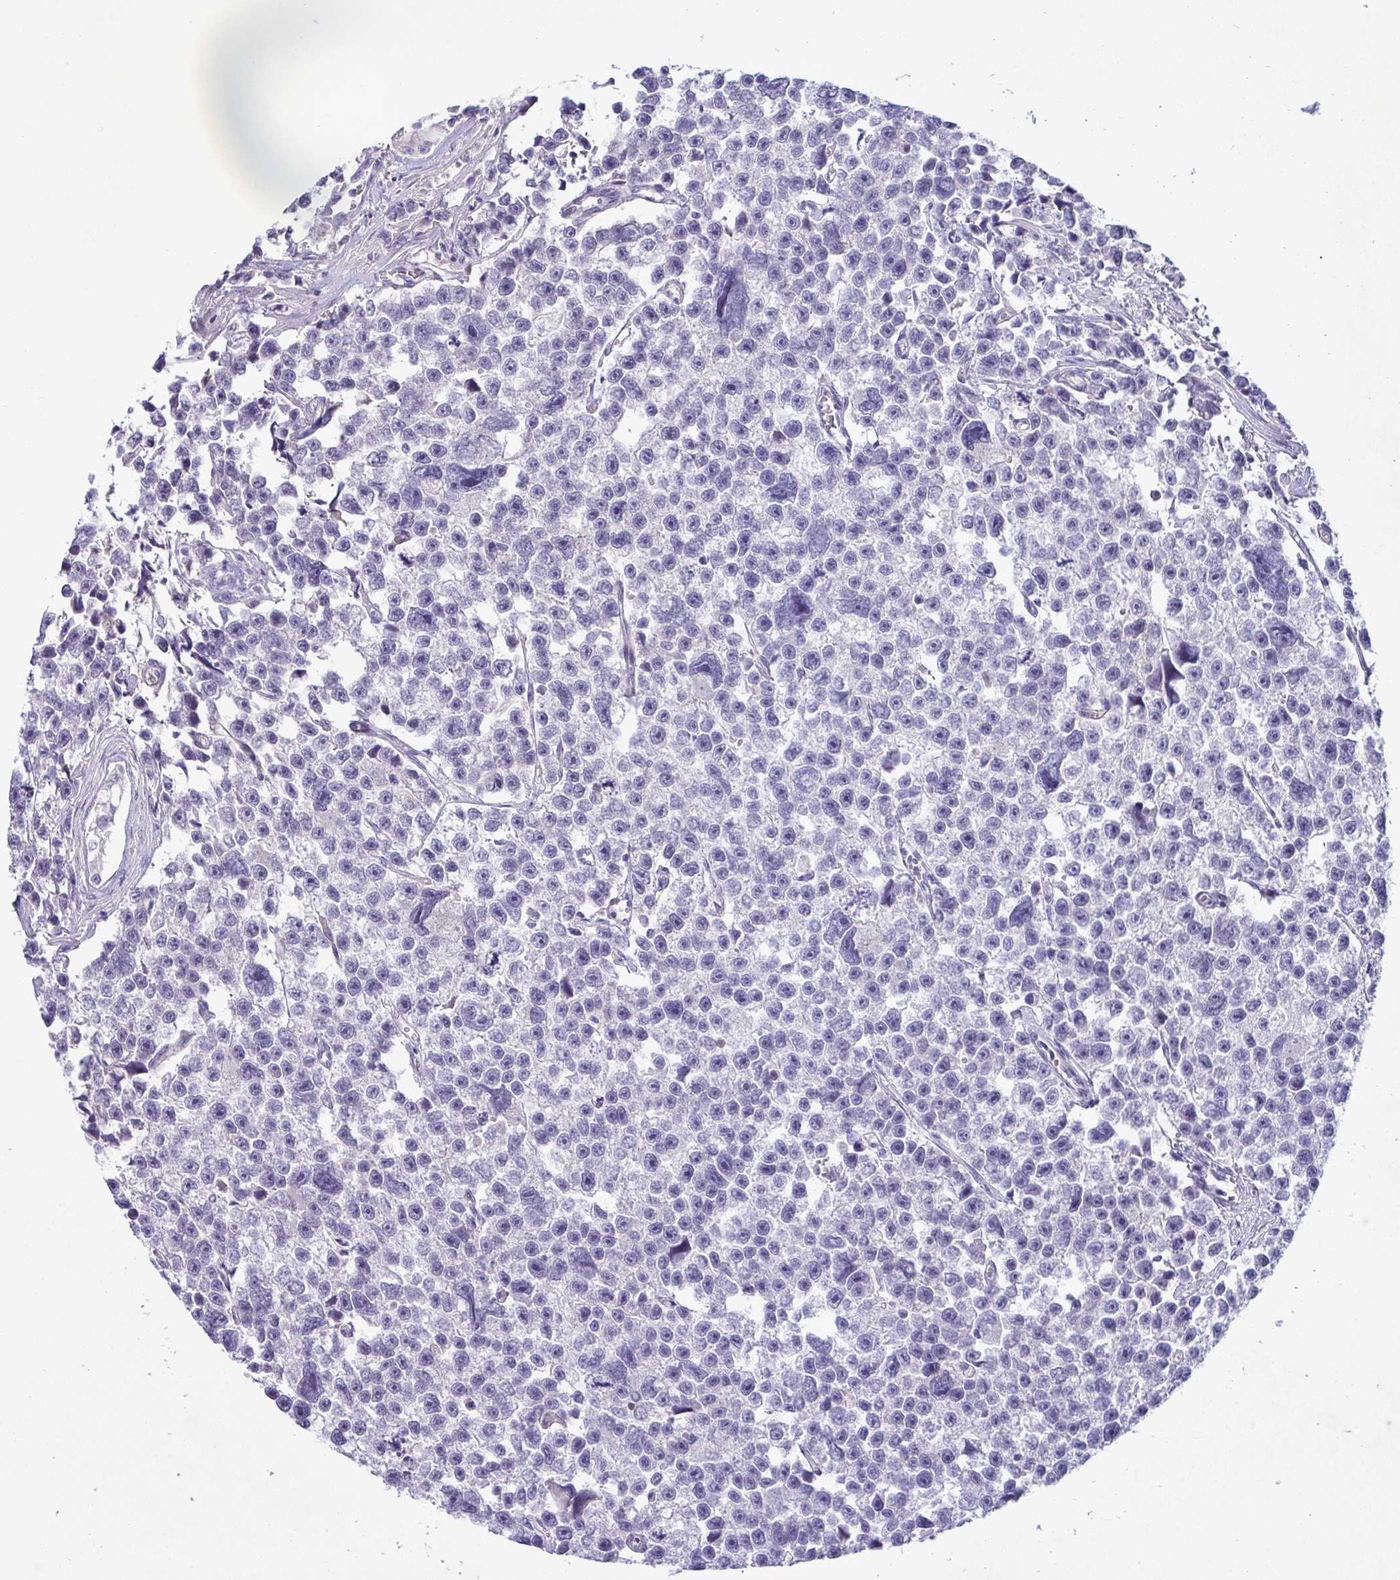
{"staining": {"intensity": "negative", "quantity": "none", "location": "none"}, "tissue": "testis cancer", "cell_type": "Tumor cells", "image_type": "cancer", "snomed": [{"axis": "morphology", "description": "Seminoma, NOS"}, {"axis": "topography", "description": "Testis"}], "caption": "Tumor cells show no significant protein expression in testis seminoma.", "gene": "FAM86B1", "patient": {"sex": "male", "age": 26}}